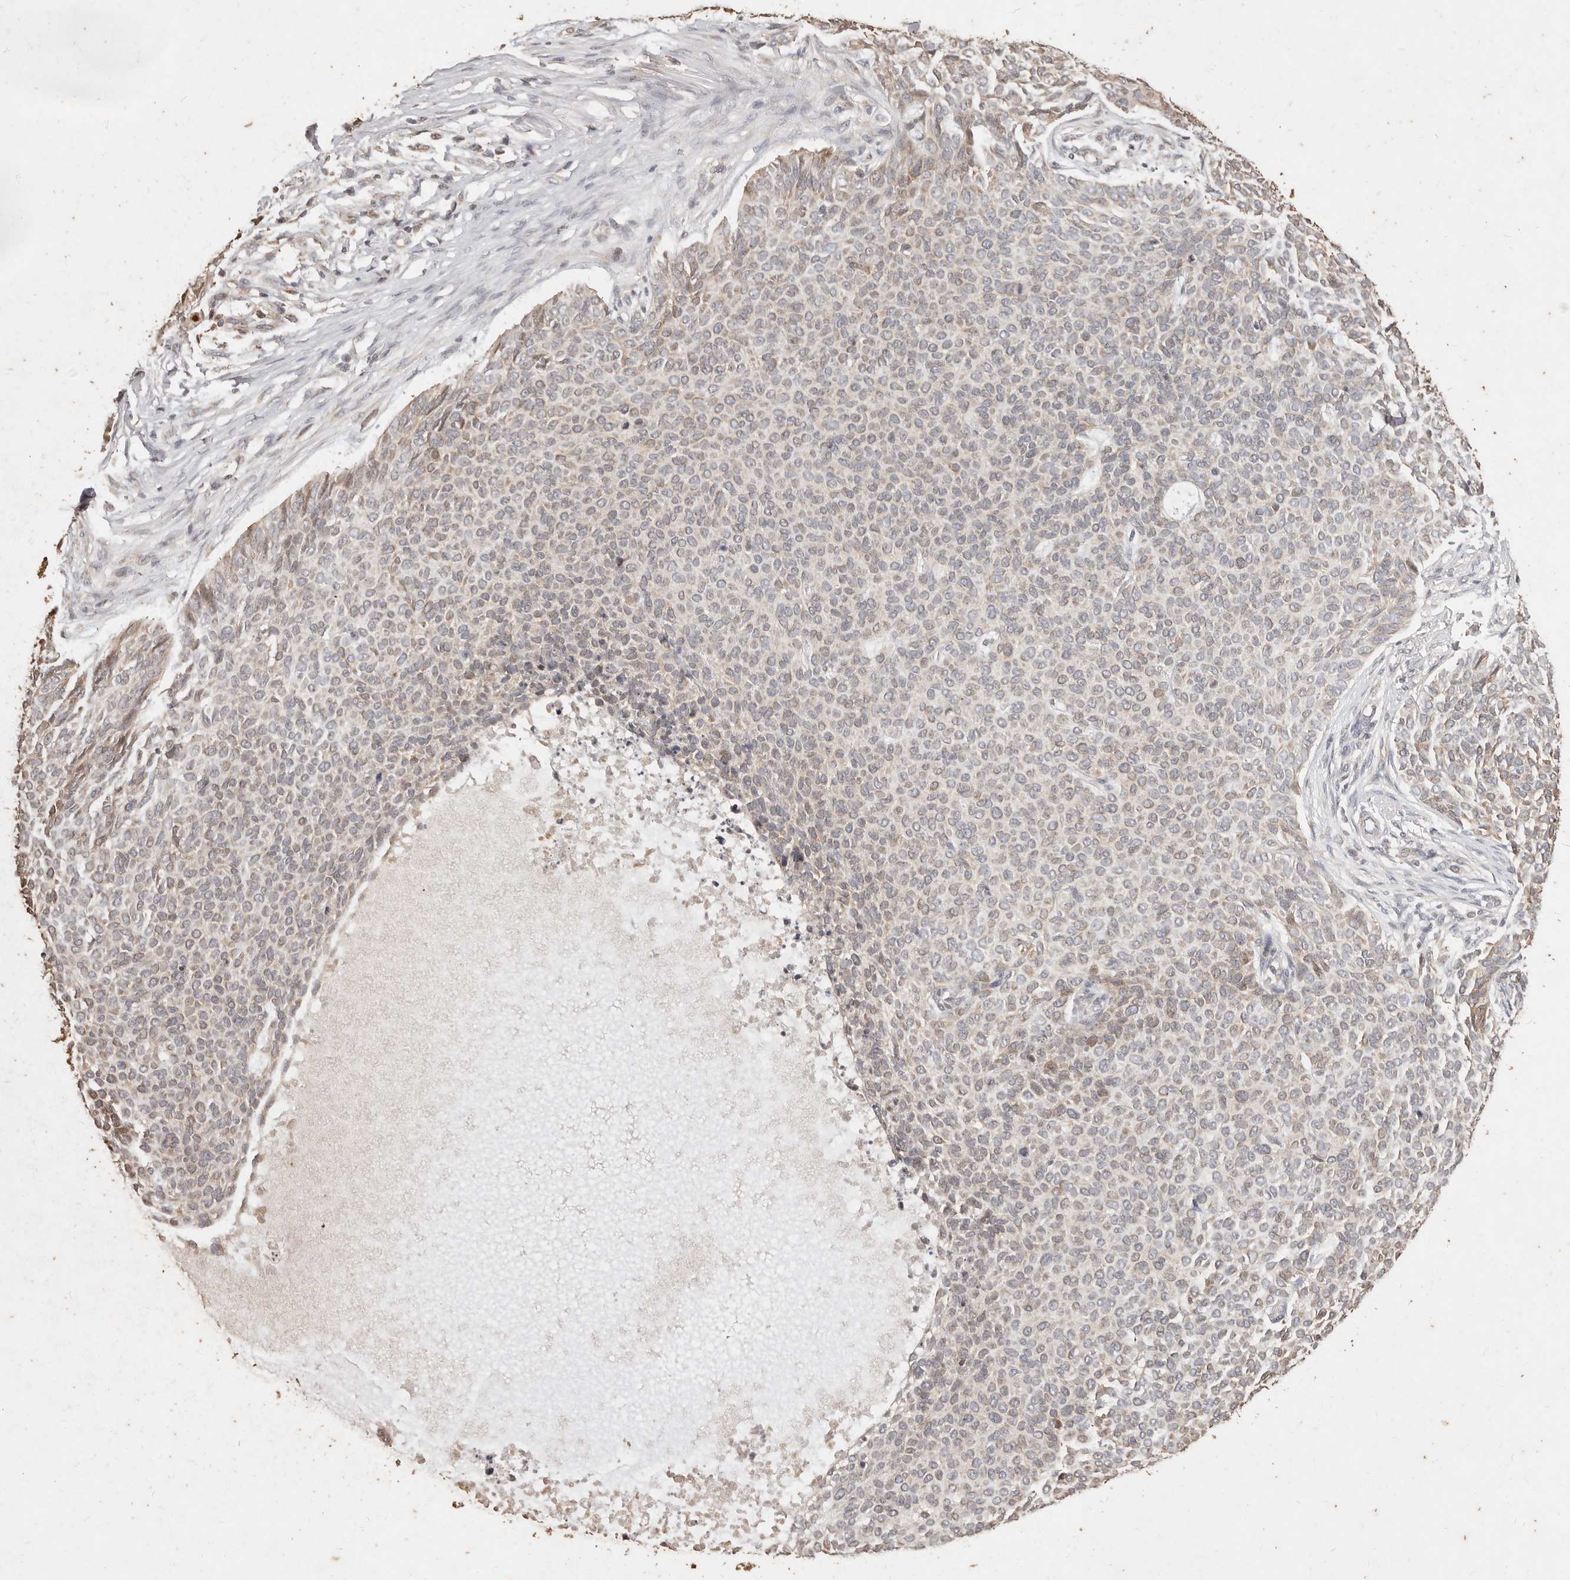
{"staining": {"intensity": "weak", "quantity": "<25%", "location": "cytoplasmic/membranous"}, "tissue": "skin cancer", "cell_type": "Tumor cells", "image_type": "cancer", "snomed": [{"axis": "morphology", "description": "Normal tissue, NOS"}, {"axis": "morphology", "description": "Basal cell carcinoma"}, {"axis": "topography", "description": "Skin"}], "caption": "Image shows no protein staining in tumor cells of skin cancer tissue.", "gene": "KIF9", "patient": {"sex": "male", "age": 50}}